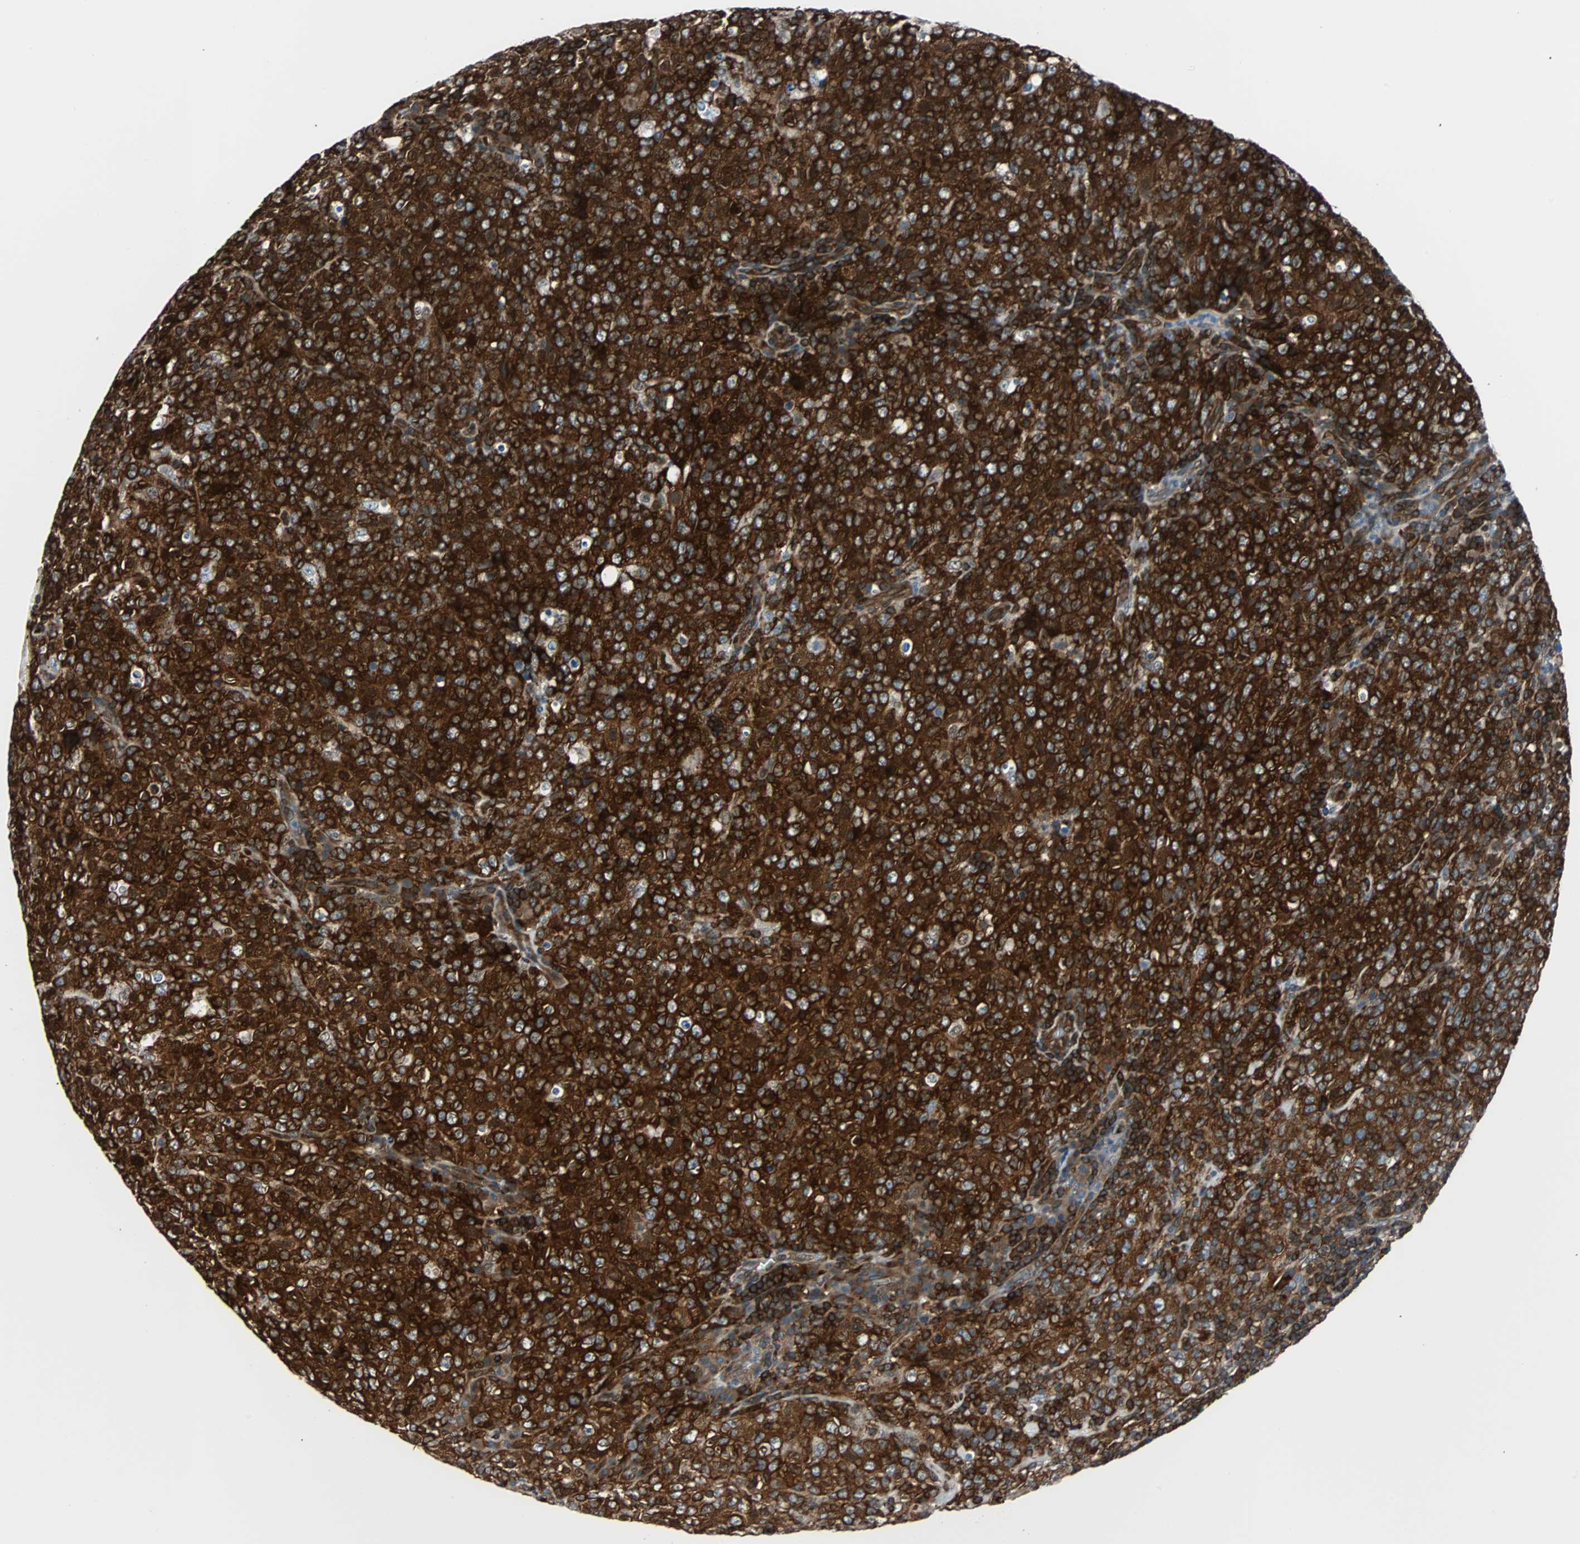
{"staining": {"intensity": "strong", "quantity": ">75%", "location": "cytoplasmic/membranous"}, "tissue": "lymphoma", "cell_type": "Tumor cells", "image_type": "cancer", "snomed": [{"axis": "morphology", "description": "Malignant lymphoma, non-Hodgkin's type, High grade"}, {"axis": "topography", "description": "Tonsil"}], "caption": "The histopathology image shows a brown stain indicating the presence of a protein in the cytoplasmic/membranous of tumor cells in high-grade malignant lymphoma, non-Hodgkin's type.", "gene": "RELA", "patient": {"sex": "female", "age": 36}}